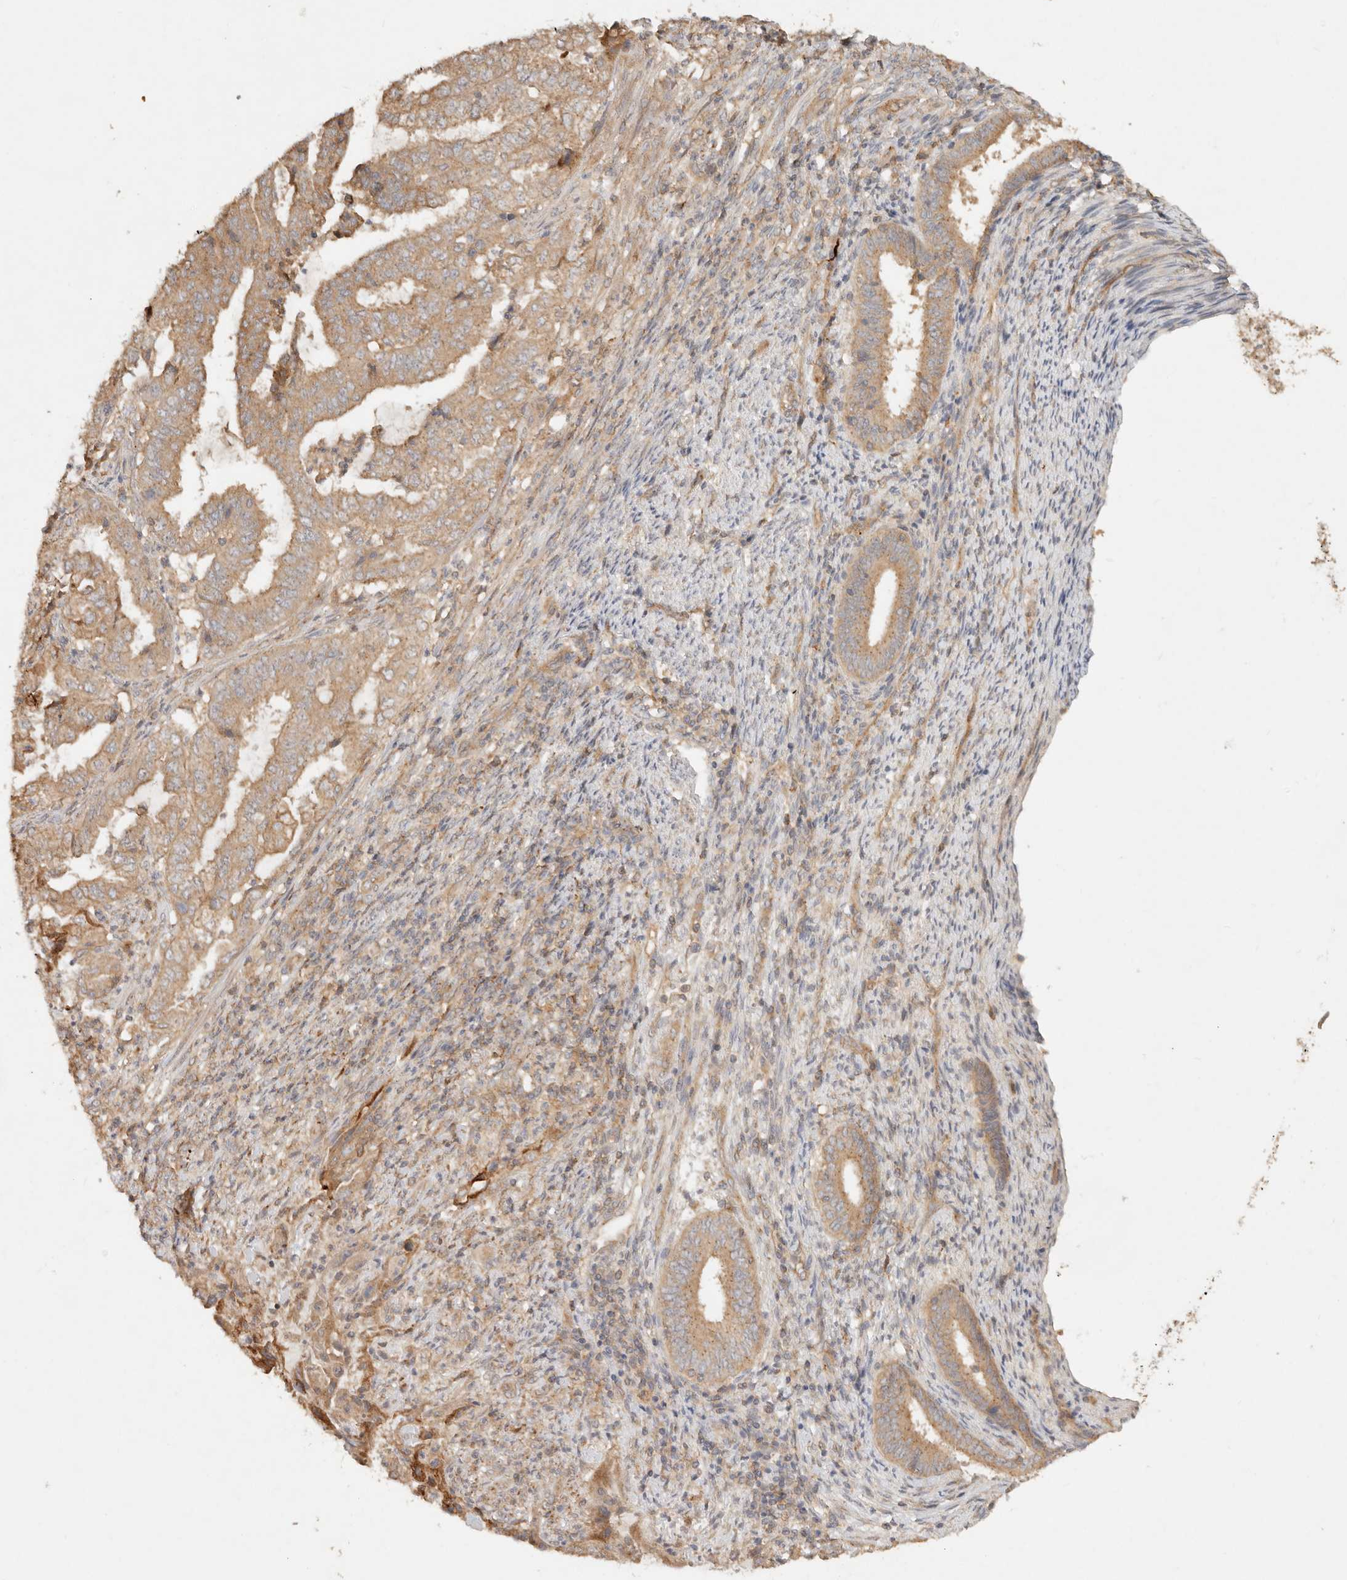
{"staining": {"intensity": "moderate", "quantity": ">75%", "location": "cytoplasmic/membranous"}, "tissue": "endometrial cancer", "cell_type": "Tumor cells", "image_type": "cancer", "snomed": [{"axis": "morphology", "description": "Adenocarcinoma, NOS"}, {"axis": "topography", "description": "Endometrium"}], "caption": "Human endometrial cancer (adenocarcinoma) stained with a protein marker displays moderate staining in tumor cells.", "gene": "HECTD3", "patient": {"sex": "female", "age": 51}}